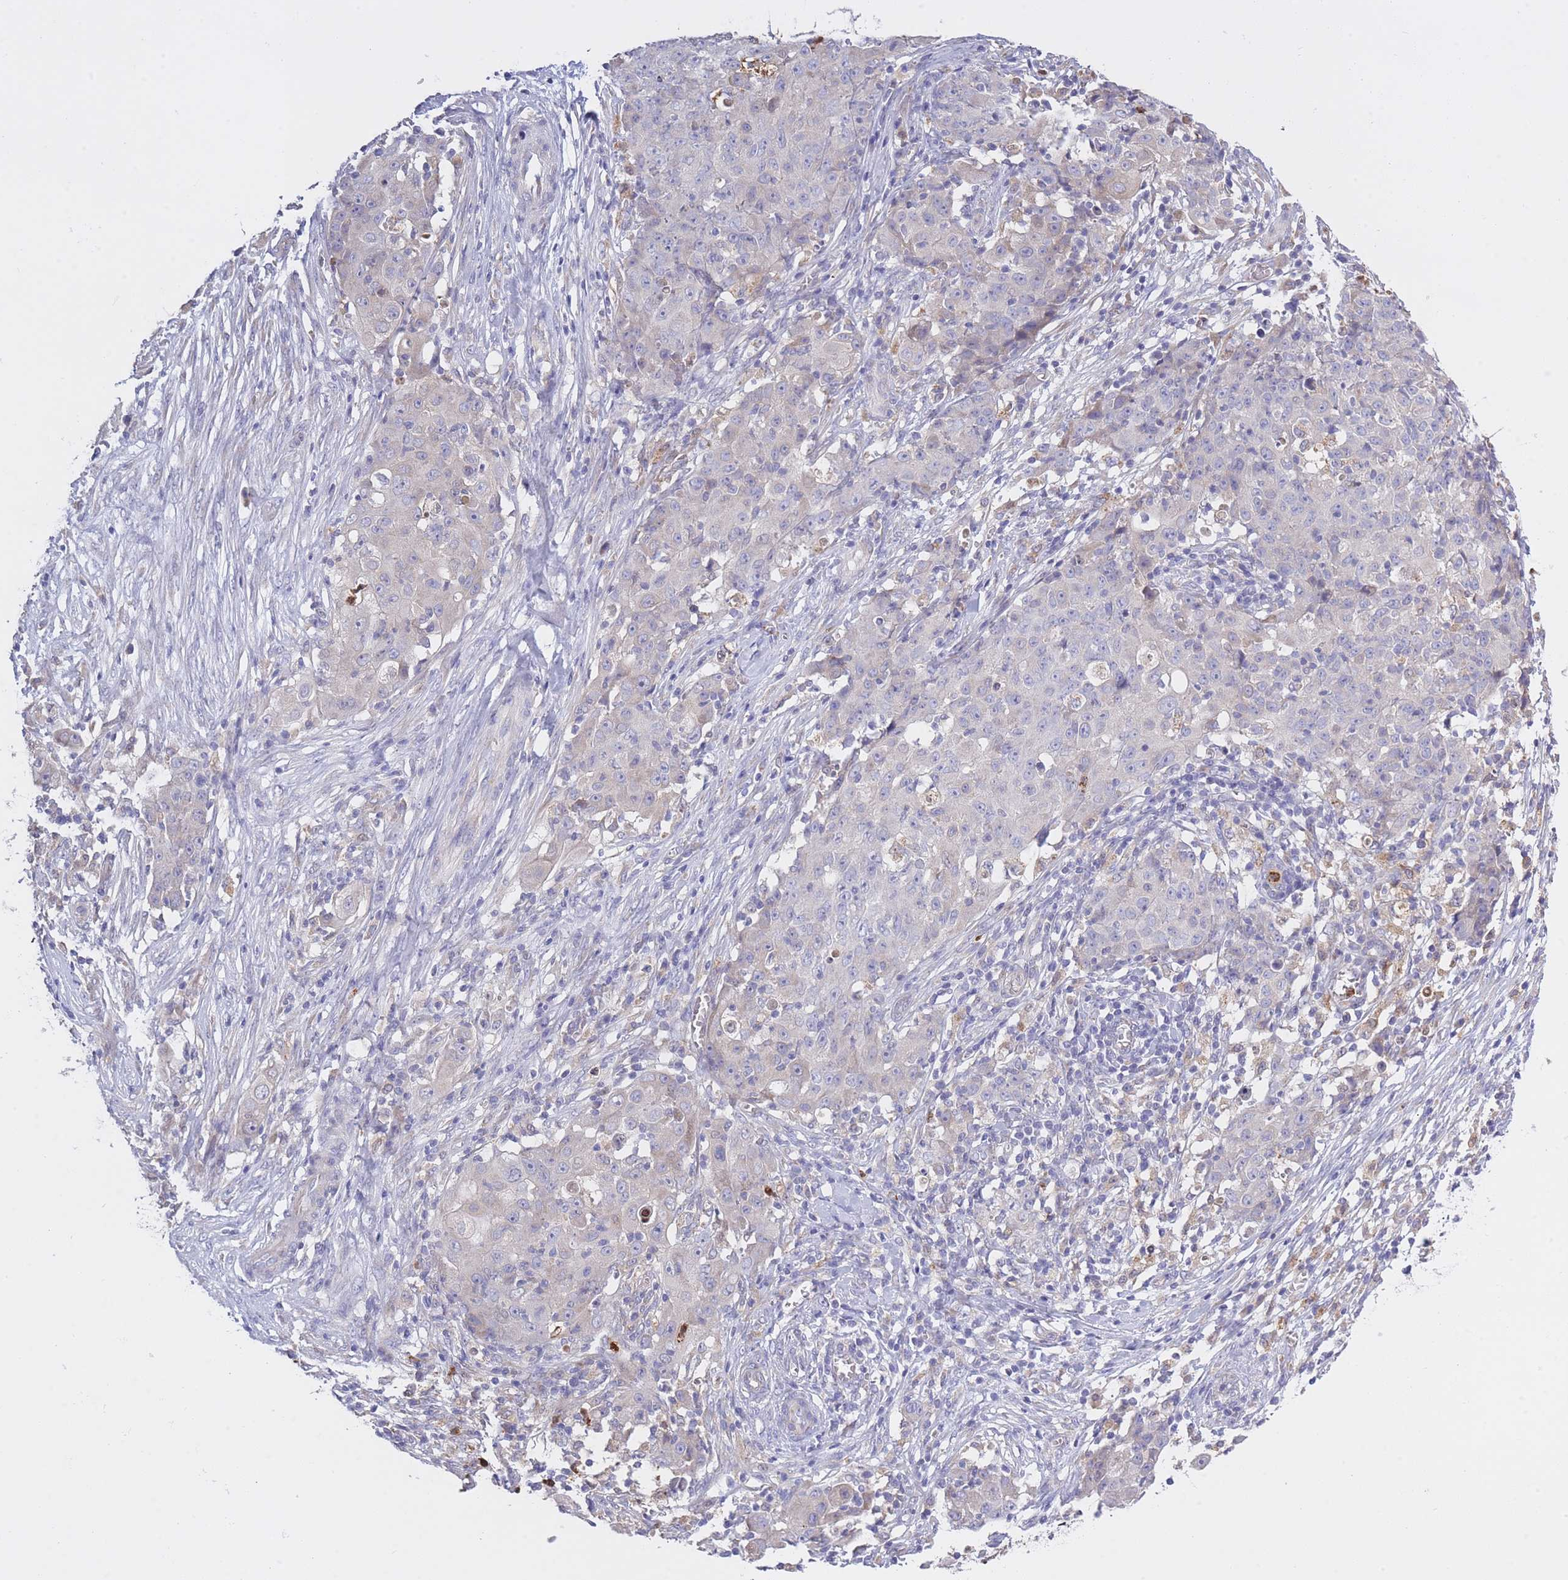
{"staining": {"intensity": "negative", "quantity": "none", "location": "none"}, "tissue": "ovarian cancer", "cell_type": "Tumor cells", "image_type": "cancer", "snomed": [{"axis": "morphology", "description": "Carcinoma, endometroid"}, {"axis": "topography", "description": "Ovary"}], "caption": "This is a photomicrograph of immunohistochemistry staining of ovarian cancer, which shows no positivity in tumor cells.", "gene": "CENPM", "patient": {"sex": "female", "age": 42}}